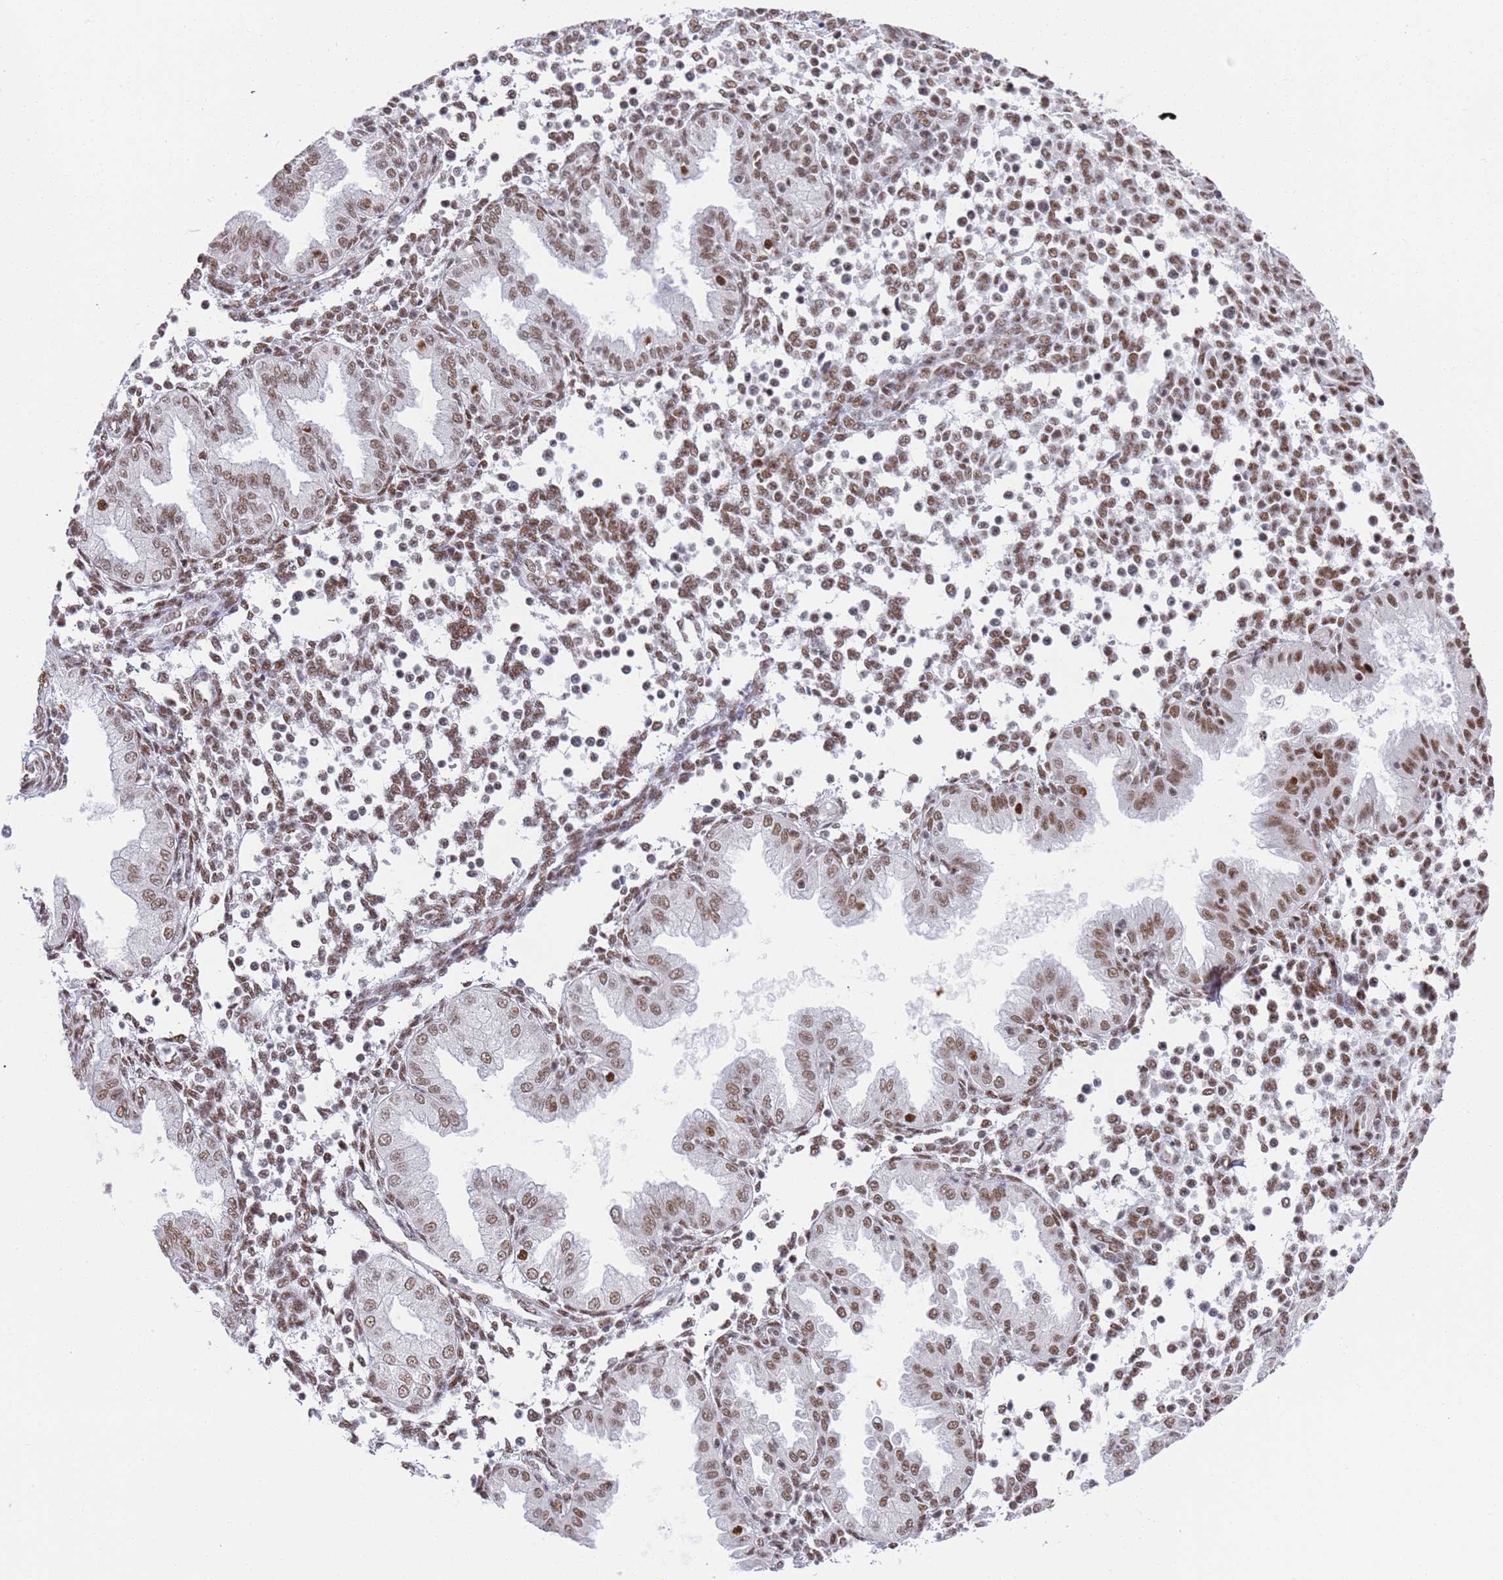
{"staining": {"intensity": "moderate", "quantity": "25%-75%", "location": "nuclear"}, "tissue": "endometrium", "cell_type": "Cells in endometrial stroma", "image_type": "normal", "snomed": [{"axis": "morphology", "description": "Normal tissue, NOS"}, {"axis": "topography", "description": "Endometrium"}], "caption": "Immunohistochemical staining of normal human endometrium demonstrates moderate nuclear protein expression in about 25%-75% of cells in endometrial stroma.", "gene": "AKAP8L", "patient": {"sex": "female", "age": 53}}